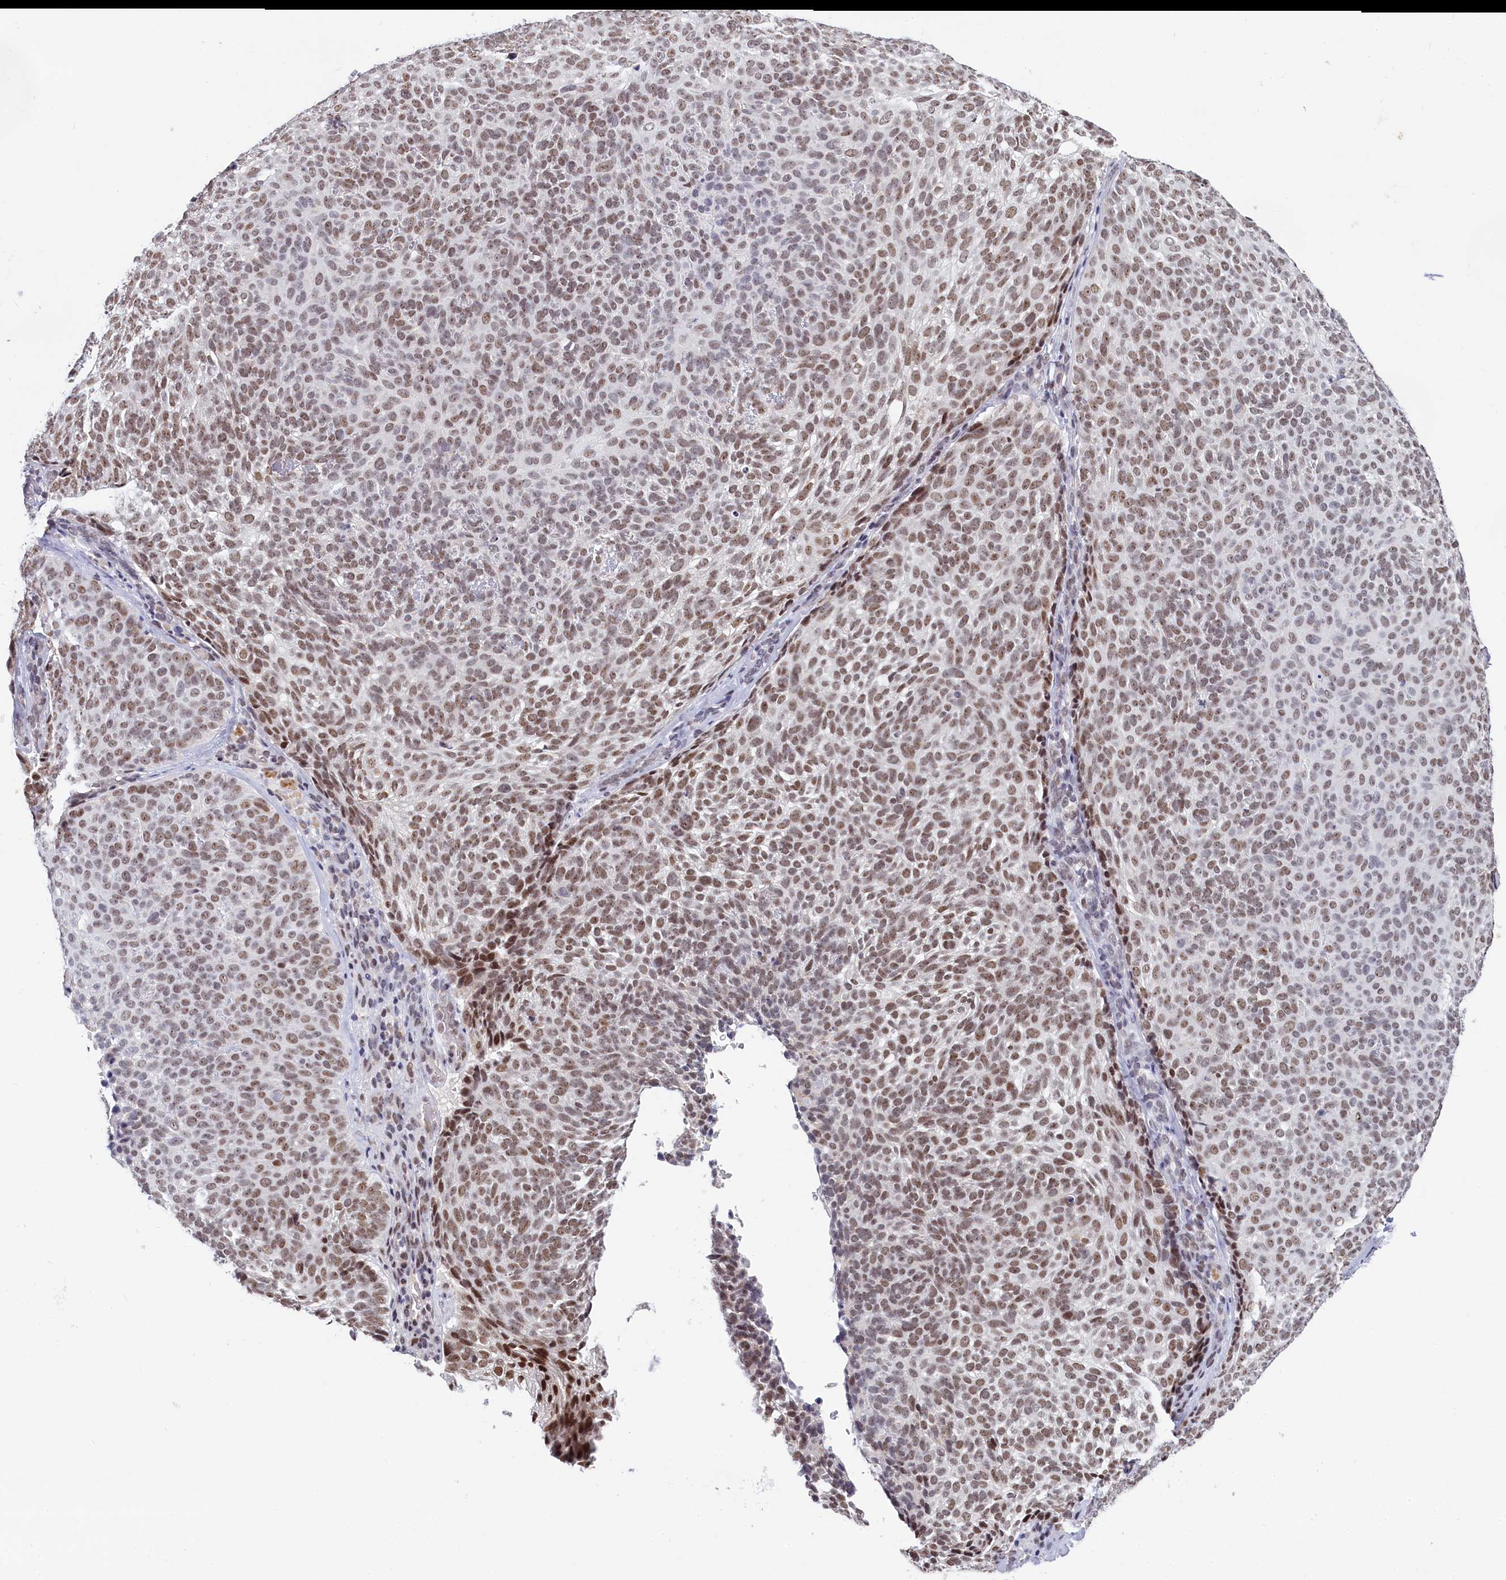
{"staining": {"intensity": "moderate", "quantity": ">75%", "location": "nuclear"}, "tissue": "skin cancer", "cell_type": "Tumor cells", "image_type": "cancer", "snomed": [{"axis": "morphology", "description": "Basal cell carcinoma"}, {"axis": "topography", "description": "Skin"}], "caption": "A micrograph of human skin basal cell carcinoma stained for a protein displays moderate nuclear brown staining in tumor cells.", "gene": "PPHLN1", "patient": {"sex": "male", "age": 85}}